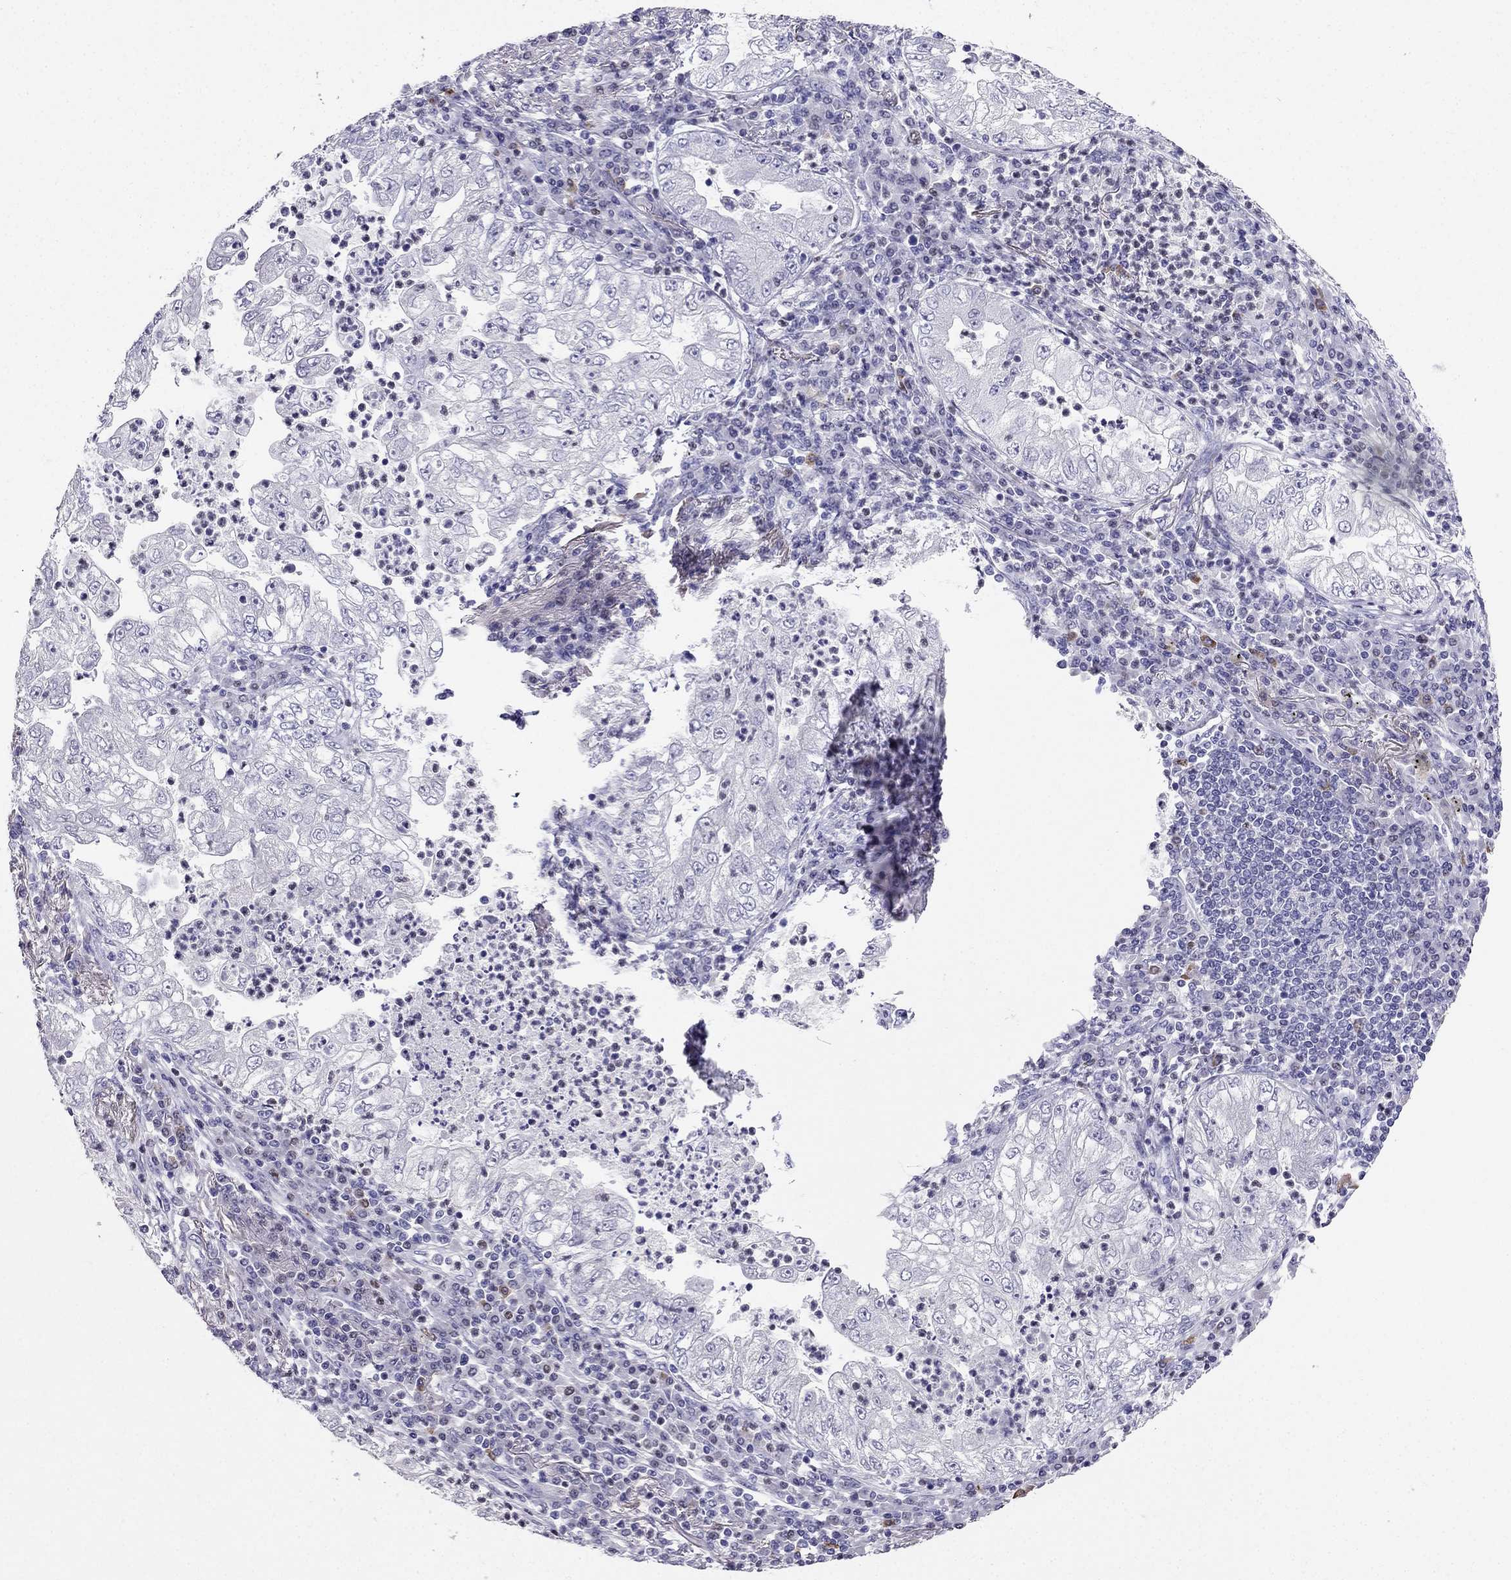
{"staining": {"intensity": "negative", "quantity": "none", "location": "none"}, "tissue": "lung cancer", "cell_type": "Tumor cells", "image_type": "cancer", "snomed": [{"axis": "morphology", "description": "Adenocarcinoma, NOS"}, {"axis": "topography", "description": "Lung"}], "caption": "High power microscopy histopathology image of an IHC photomicrograph of lung cancer, revealing no significant positivity in tumor cells.", "gene": "ARID3A", "patient": {"sex": "female", "age": 73}}